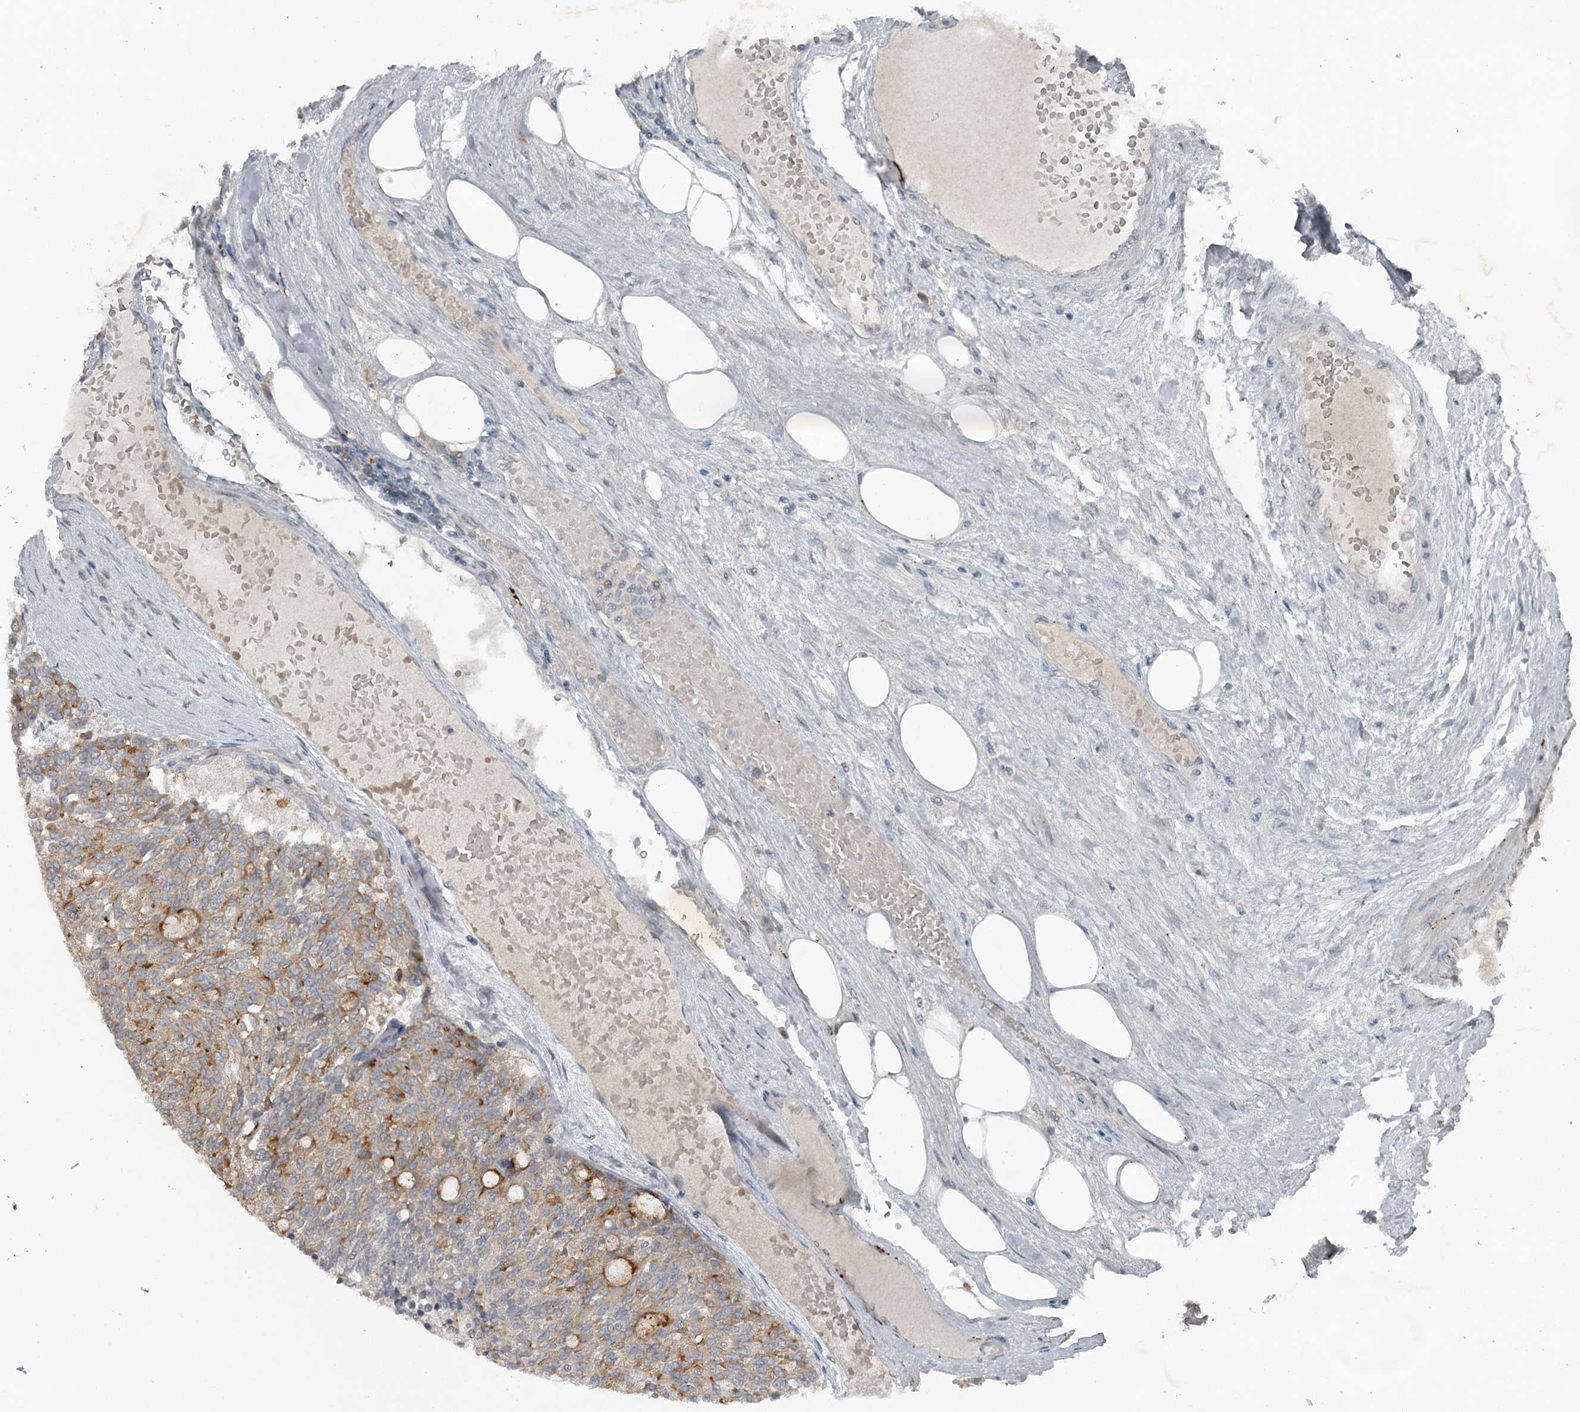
{"staining": {"intensity": "moderate", "quantity": "<25%", "location": "cytoplasmic/membranous"}, "tissue": "carcinoid", "cell_type": "Tumor cells", "image_type": "cancer", "snomed": [{"axis": "morphology", "description": "Carcinoid, malignant, NOS"}, {"axis": "topography", "description": "Pancreas"}], "caption": "Immunohistochemistry image of human malignant carcinoid stained for a protein (brown), which demonstrates low levels of moderate cytoplasmic/membranous positivity in approximately <25% of tumor cells.", "gene": "SLC39A8", "patient": {"sex": "female", "age": 54}}